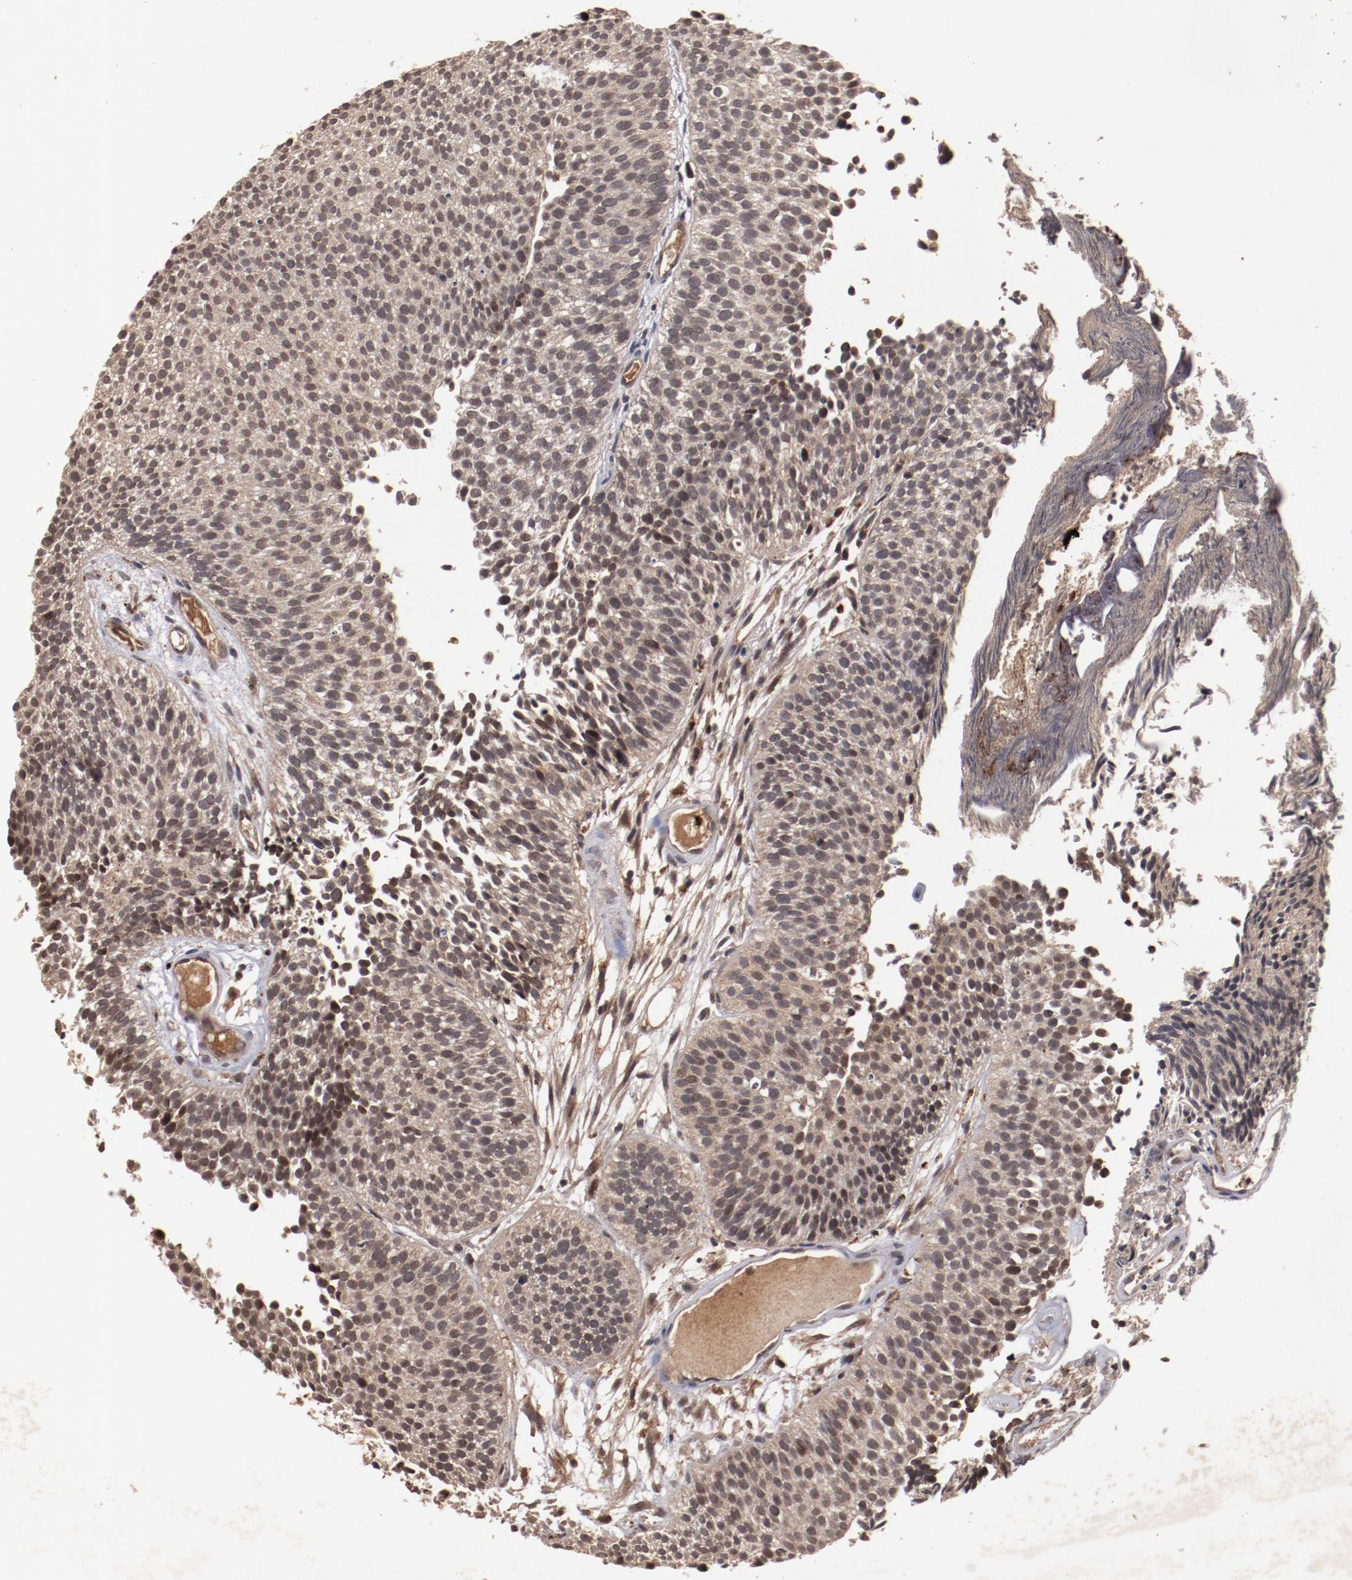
{"staining": {"intensity": "weak", "quantity": ">75%", "location": "cytoplasmic/membranous"}, "tissue": "urothelial cancer", "cell_type": "Tumor cells", "image_type": "cancer", "snomed": [{"axis": "morphology", "description": "Urothelial carcinoma, Low grade"}, {"axis": "topography", "description": "Urinary bladder"}], "caption": "This is an image of IHC staining of urothelial carcinoma (low-grade), which shows weak staining in the cytoplasmic/membranous of tumor cells.", "gene": "TENM1", "patient": {"sex": "male", "age": 84}}